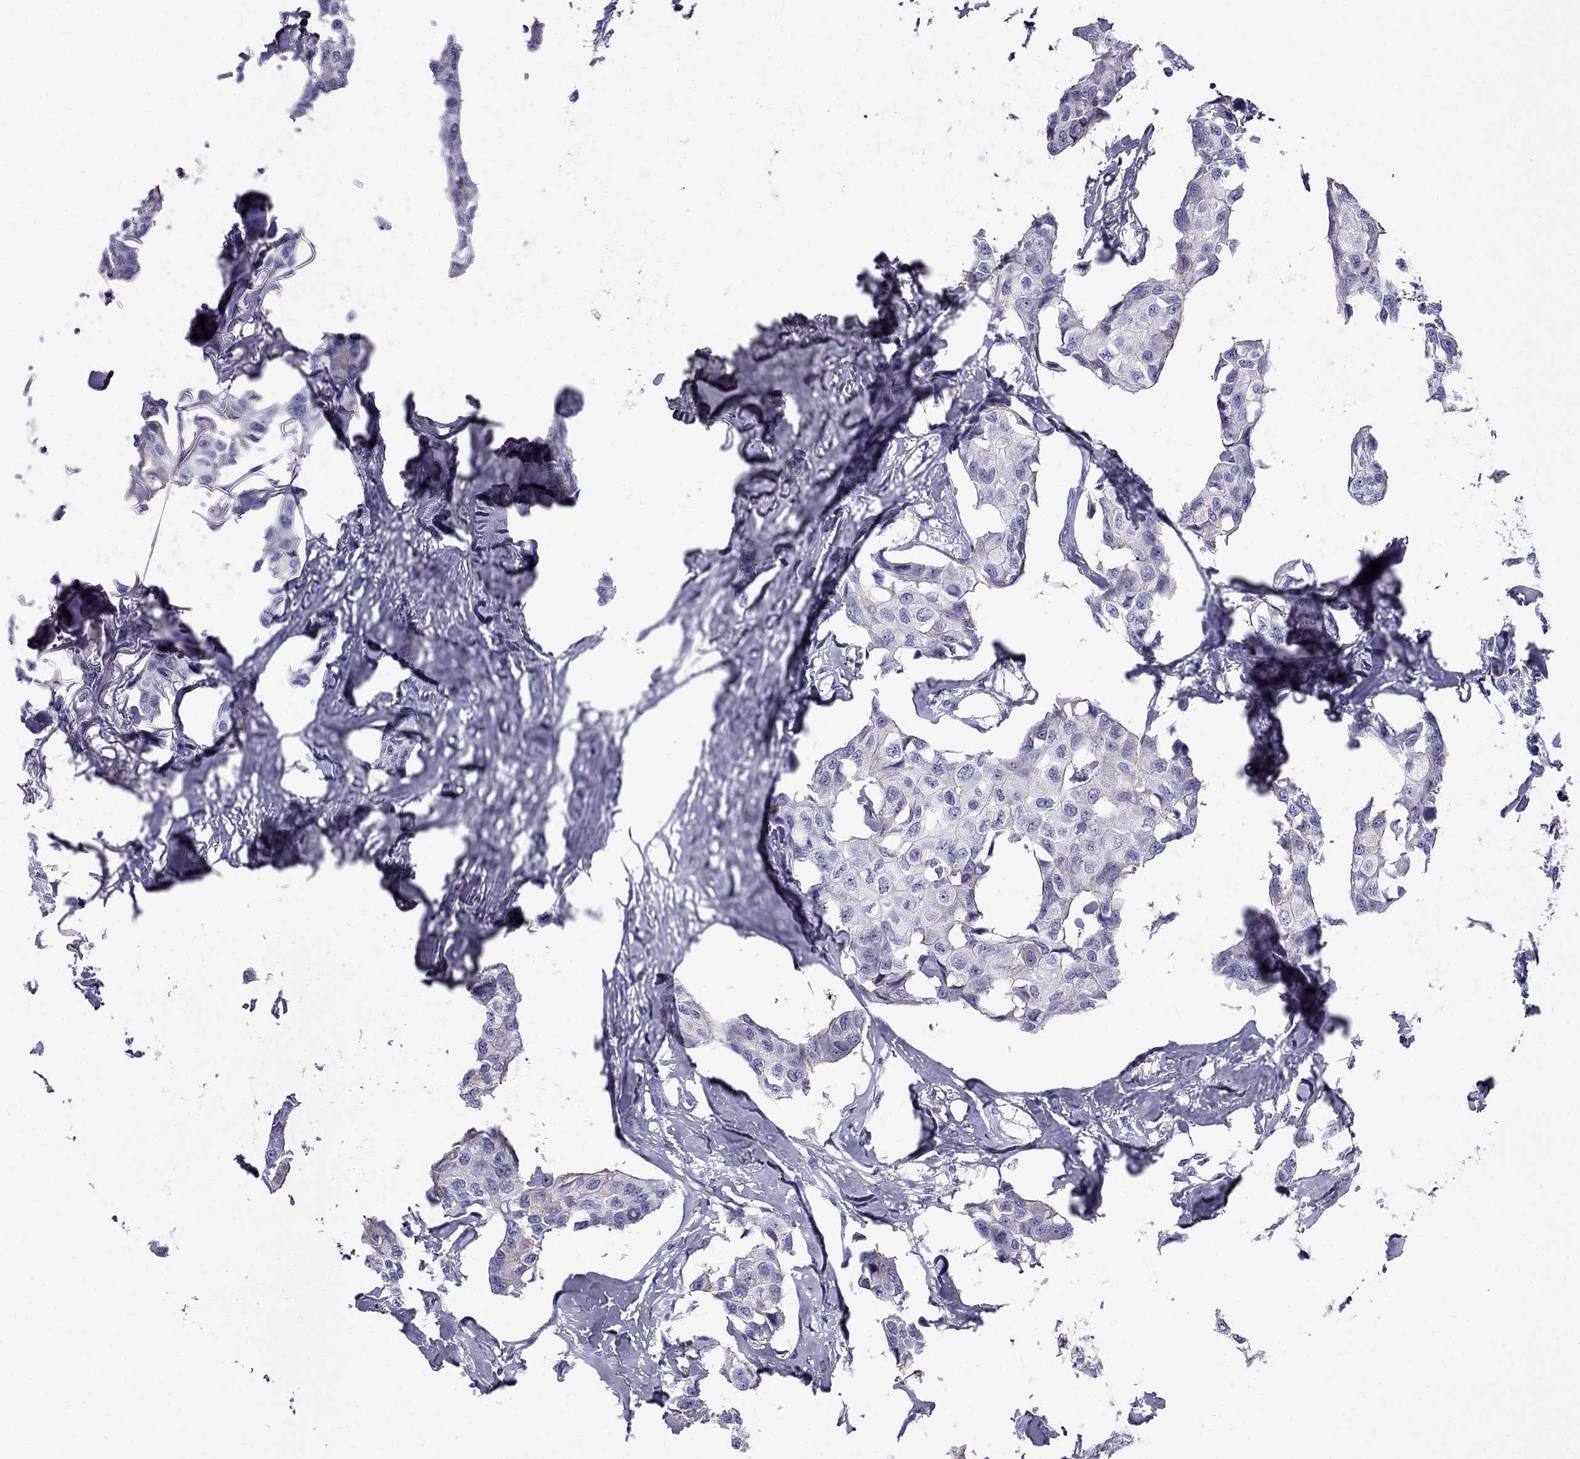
{"staining": {"intensity": "negative", "quantity": "none", "location": "none"}, "tissue": "breast cancer", "cell_type": "Tumor cells", "image_type": "cancer", "snomed": [{"axis": "morphology", "description": "Duct carcinoma"}, {"axis": "topography", "description": "Breast"}], "caption": "Tumor cells show no significant protein positivity in breast infiltrating ductal carcinoma.", "gene": "TBC1D21", "patient": {"sex": "female", "age": 80}}